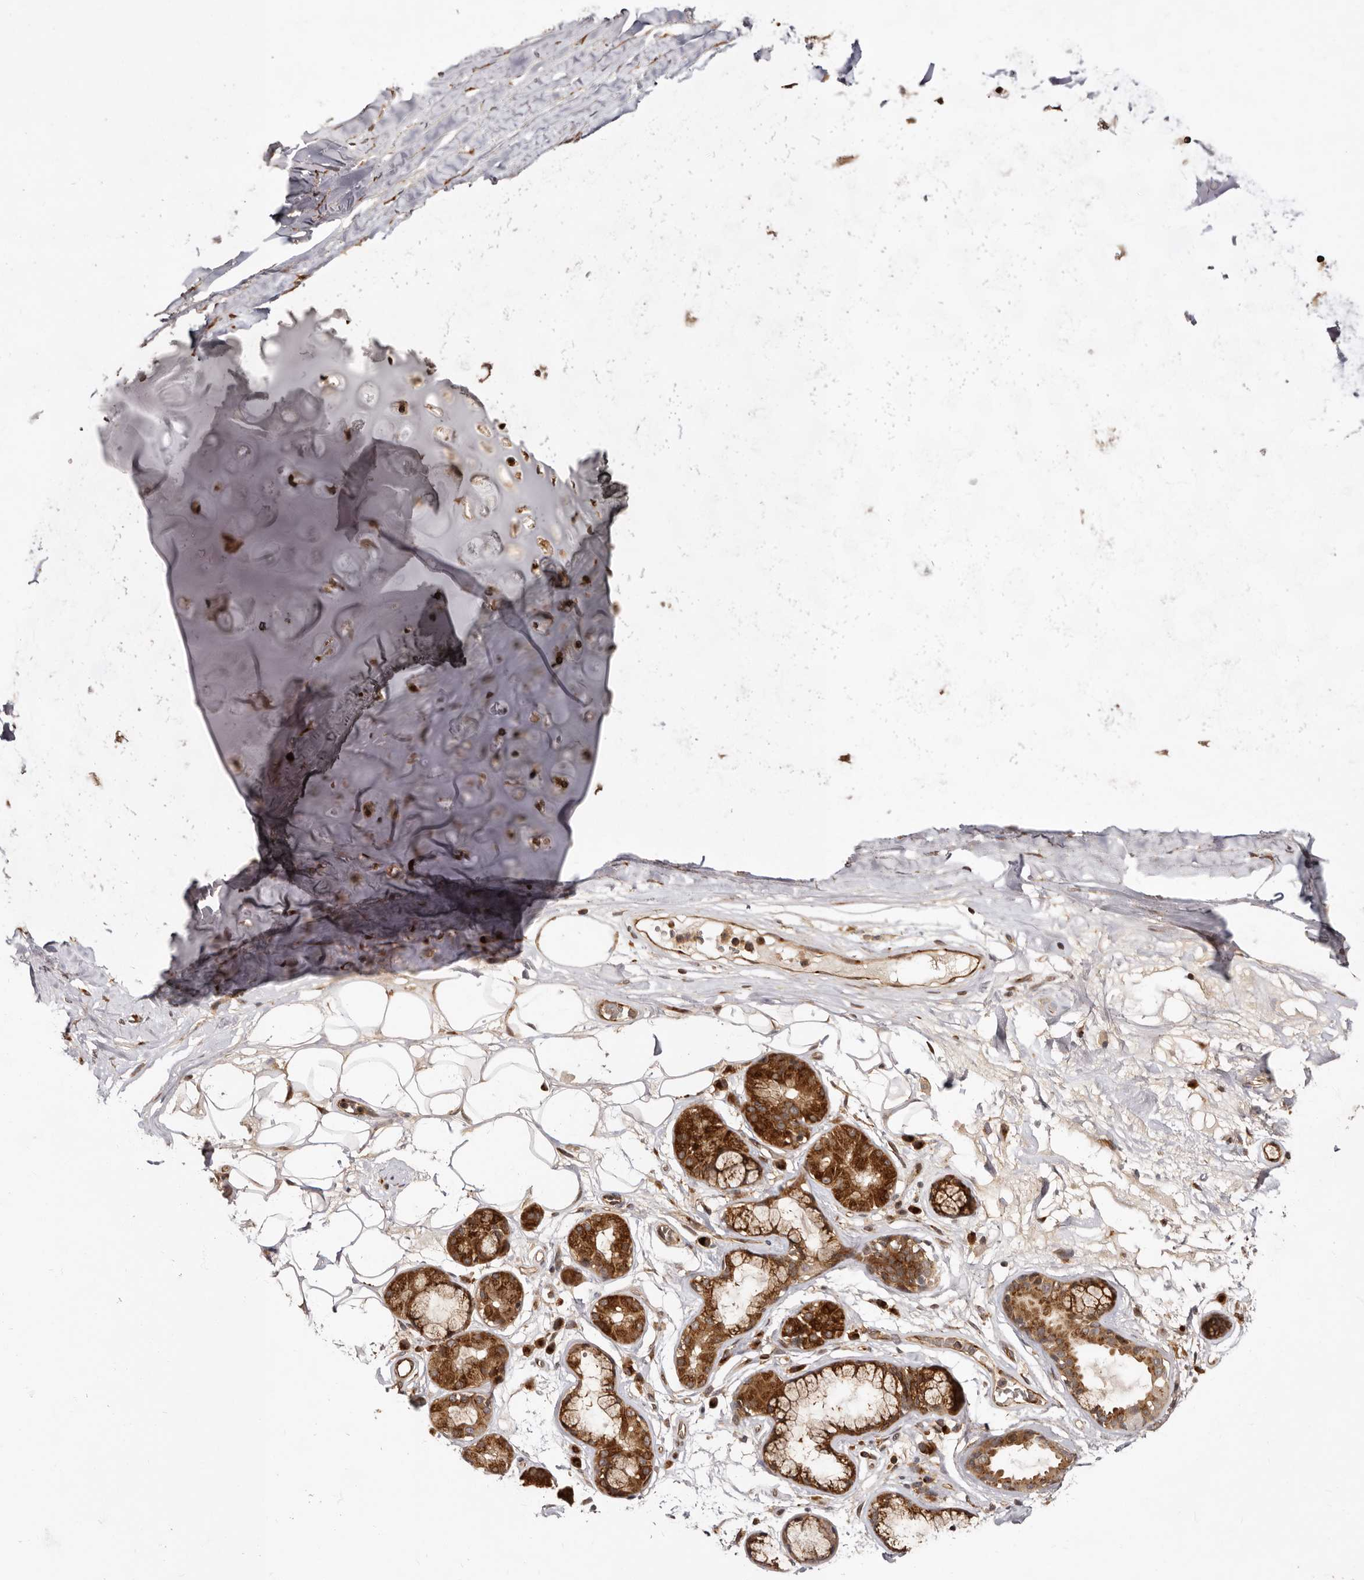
{"staining": {"intensity": "negative", "quantity": "none", "location": "none"}, "tissue": "adipose tissue", "cell_type": "Adipocytes", "image_type": "normal", "snomed": [{"axis": "morphology", "description": "Normal tissue, NOS"}, {"axis": "topography", "description": "Cartilage tissue"}], "caption": "Histopathology image shows no protein positivity in adipocytes of benign adipose tissue. Brightfield microscopy of immunohistochemistry stained with DAB (brown) and hematoxylin (blue), captured at high magnification.", "gene": "GPR27", "patient": {"sex": "female", "age": 63}}